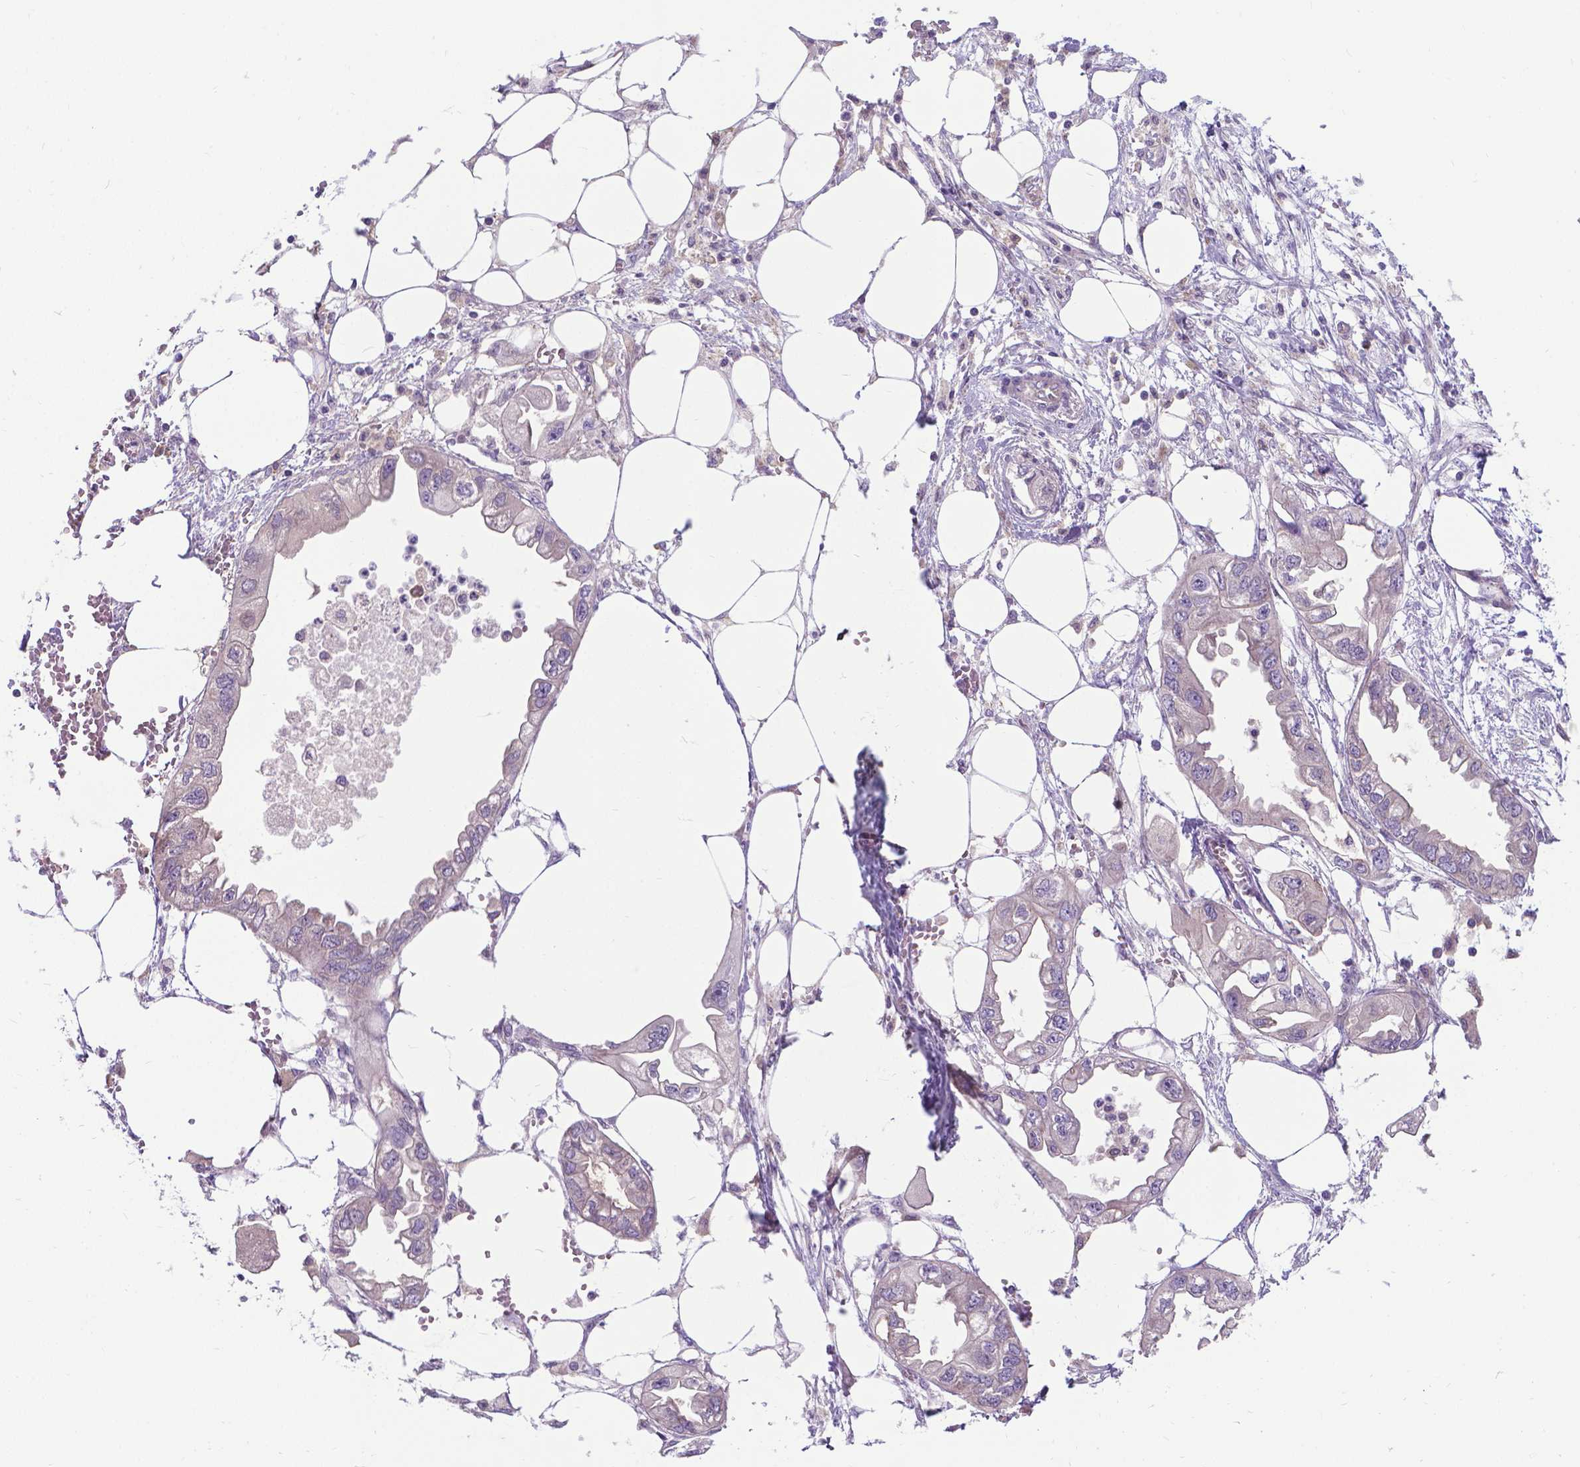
{"staining": {"intensity": "negative", "quantity": "none", "location": "none"}, "tissue": "endometrial cancer", "cell_type": "Tumor cells", "image_type": "cancer", "snomed": [{"axis": "morphology", "description": "Adenocarcinoma, NOS"}, {"axis": "morphology", "description": "Adenocarcinoma, metastatic, NOS"}, {"axis": "topography", "description": "Adipose tissue"}, {"axis": "topography", "description": "Endometrium"}], "caption": "DAB (3,3'-diaminobenzidine) immunohistochemical staining of metastatic adenocarcinoma (endometrial) demonstrates no significant staining in tumor cells. Nuclei are stained in blue.", "gene": "CFAP299", "patient": {"sex": "female", "age": 67}}